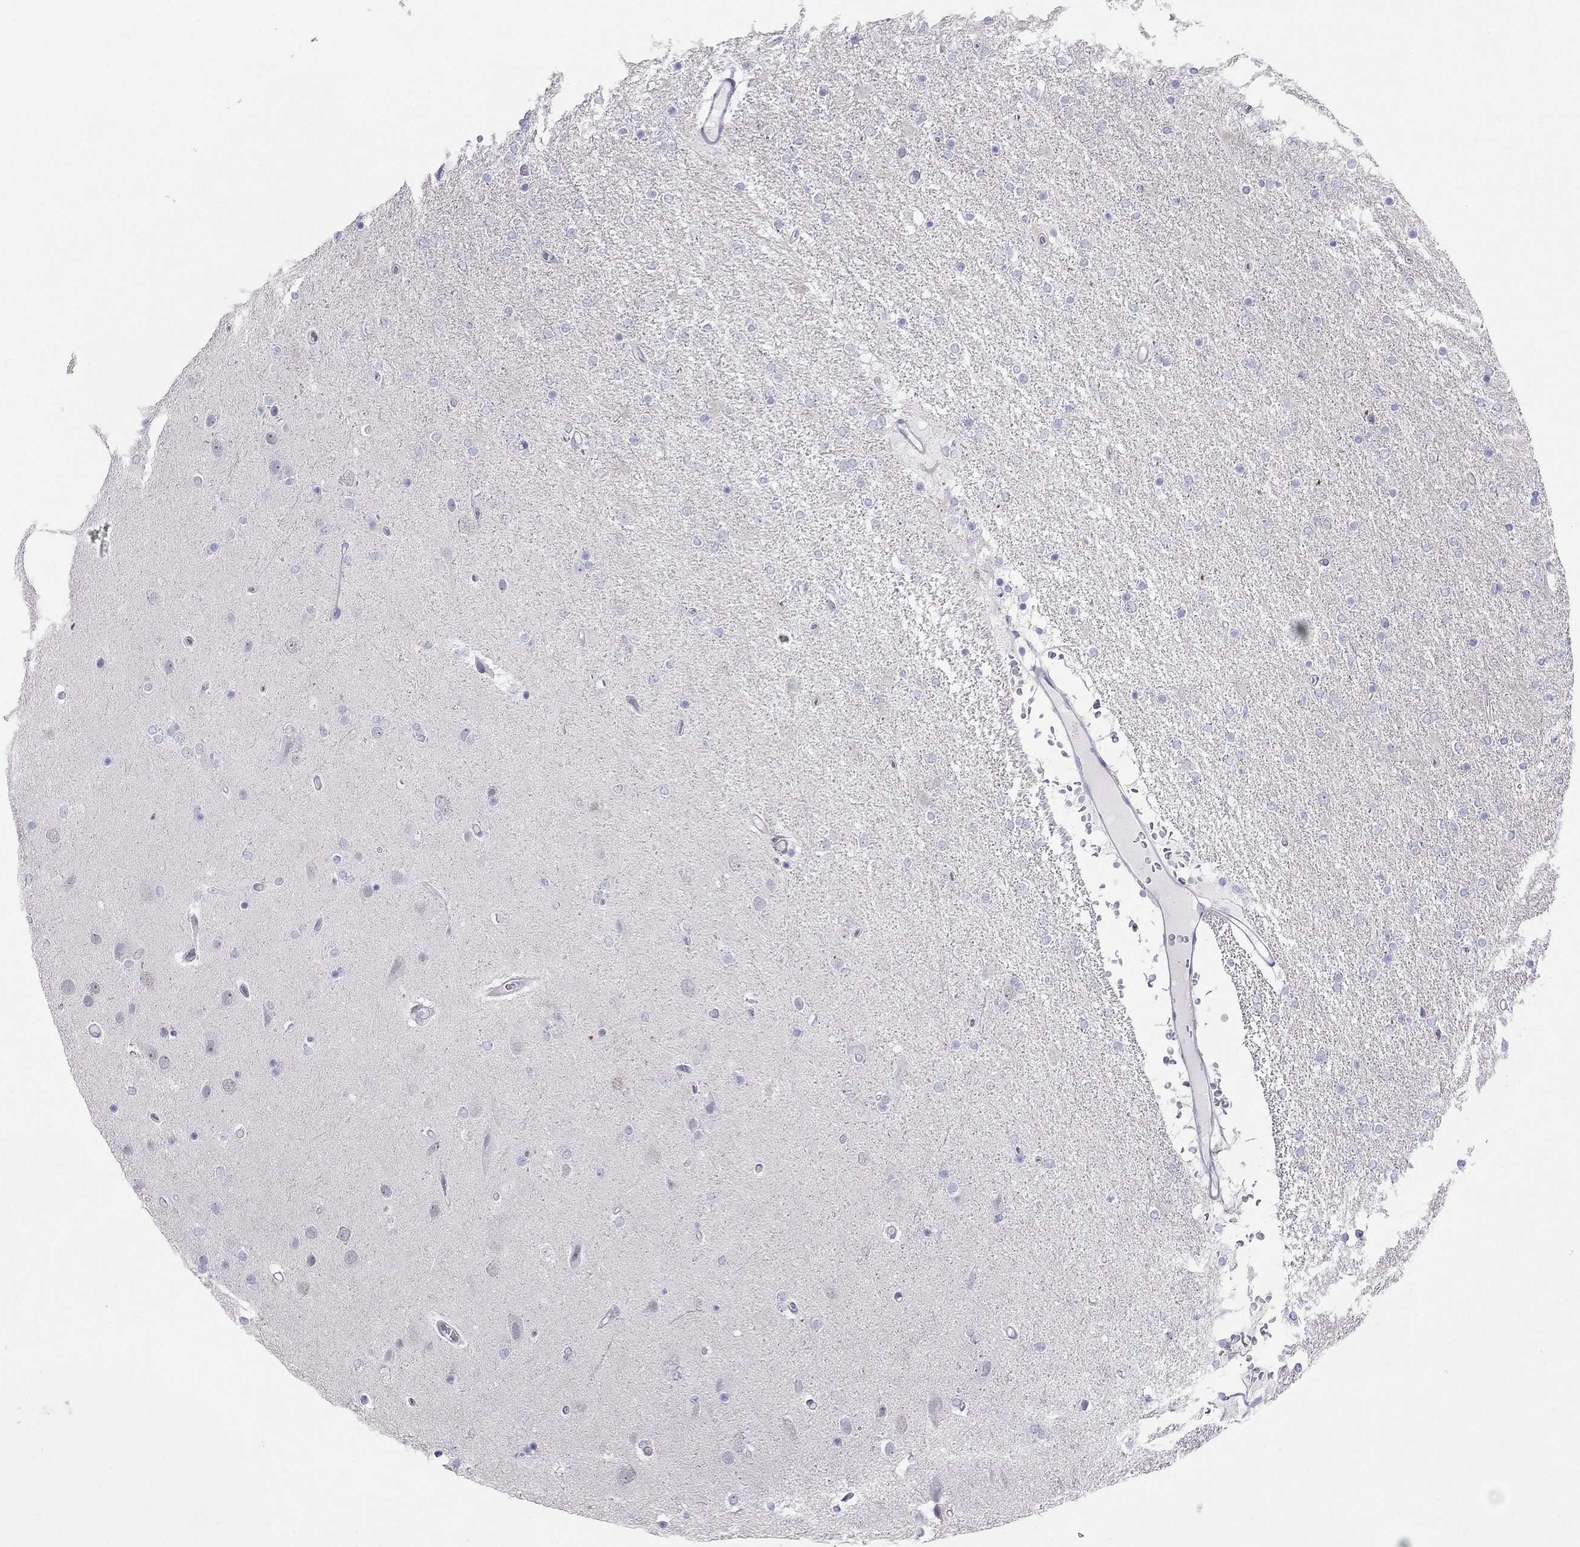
{"staining": {"intensity": "negative", "quantity": "none", "location": "none"}, "tissue": "glioma", "cell_type": "Tumor cells", "image_type": "cancer", "snomed": [{"axis": "morphology", "description": "Glioma, malignant, High grade"}, {"axis": "topography", "description": "Cerebral cortex"}], "caption": "Human glioma stained for a protein using immunohistochemistry (IHC) exhibits no positivity in tumor cells.", "gene": "MAGEB4", "patient": {"sex": "male", "age": 70}}